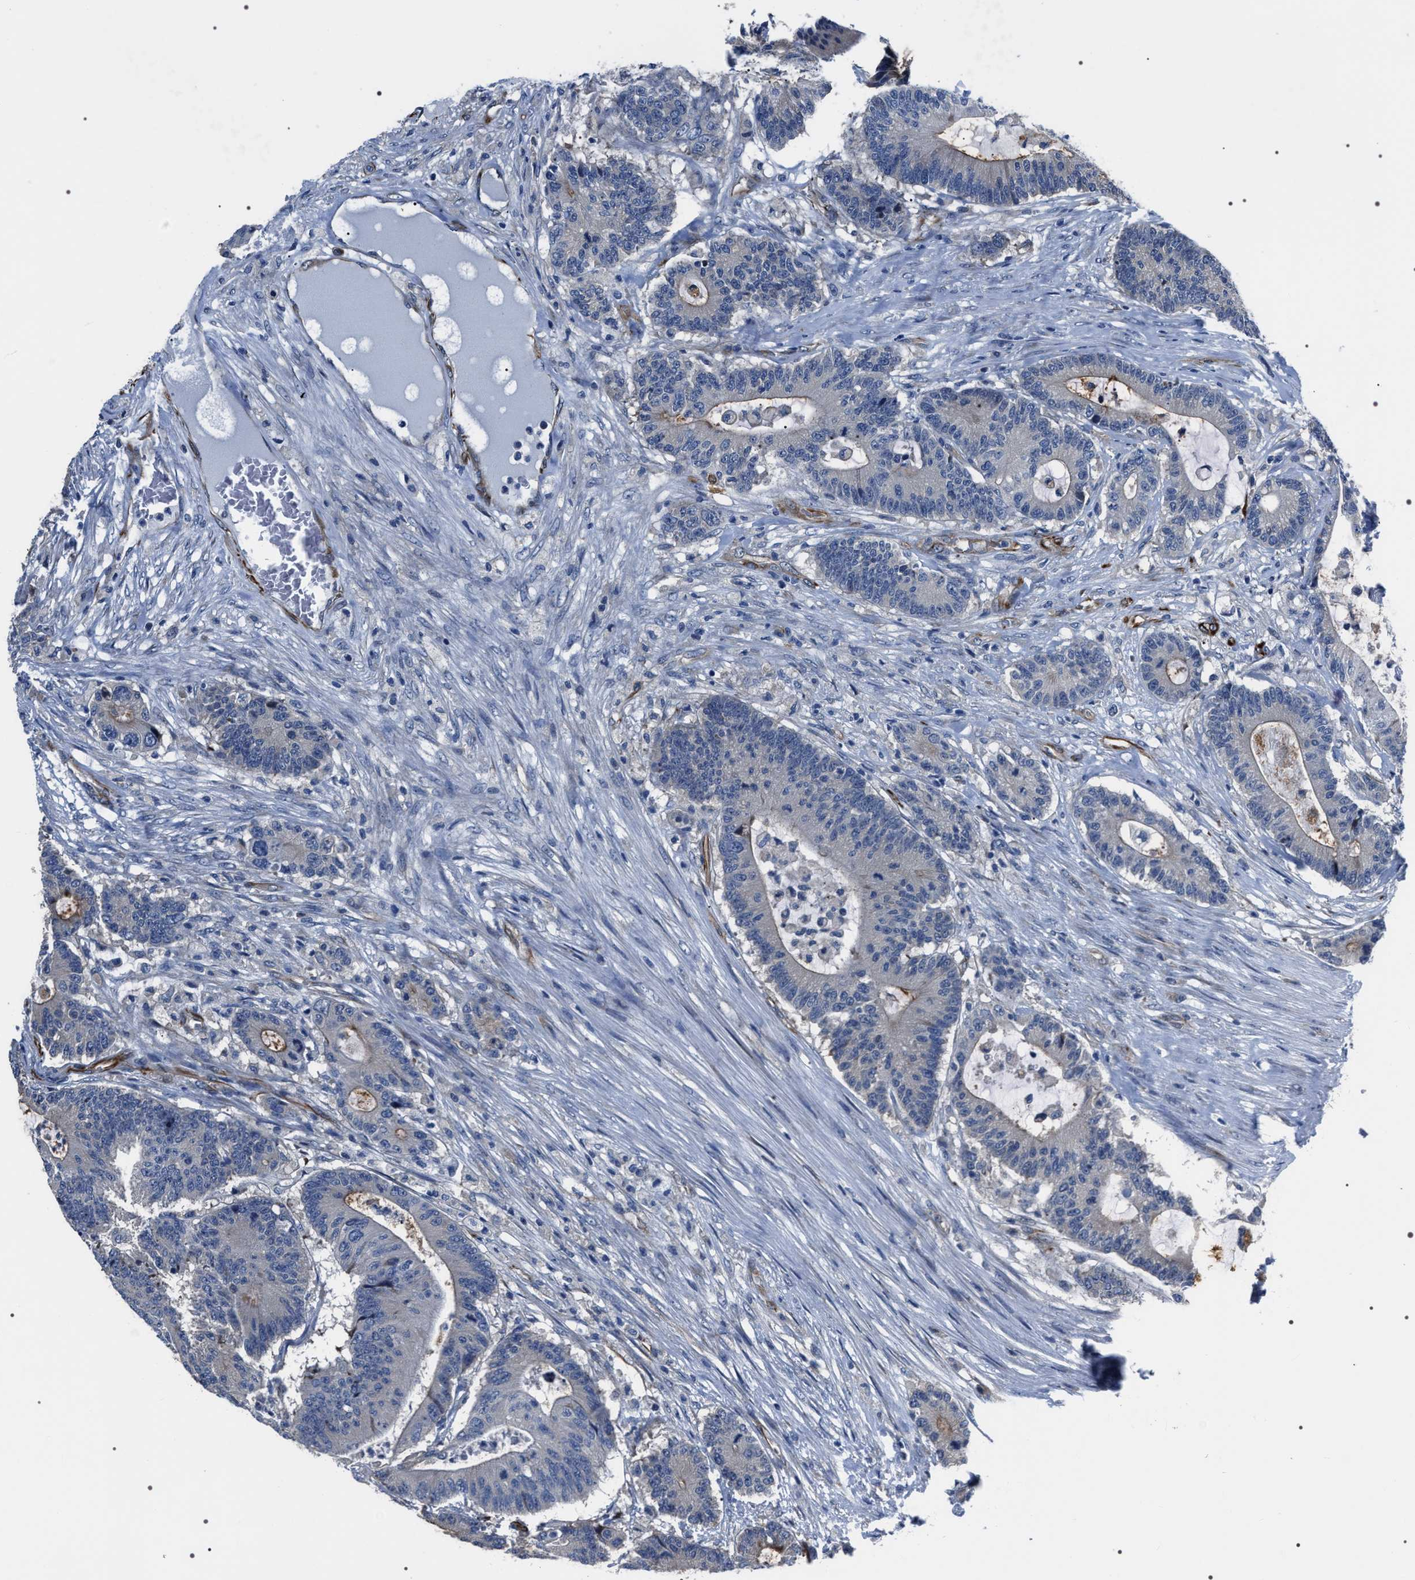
{"staining": {"intensity": "negative", "quantity": "none", "location": "none"}, "tissue": "colorectal cancer", "cell_type": "Tumor cells", "image_type": "cancer", "snomed": [{"axis": "morphology", "description": "Adenocarcinoma, NOS"}, {"axis": "topography", "description": "Colon"}], "caption": "This image is of adenocarcinoma (colorectal) stained with immunohistochemistry (IHC) to label a protein in brown with the nuclei are counter-stained blue. There is no positivity in tumor cells.", "gene": "PKD1L1", "patient": {"sex": "female", "age": 84}}